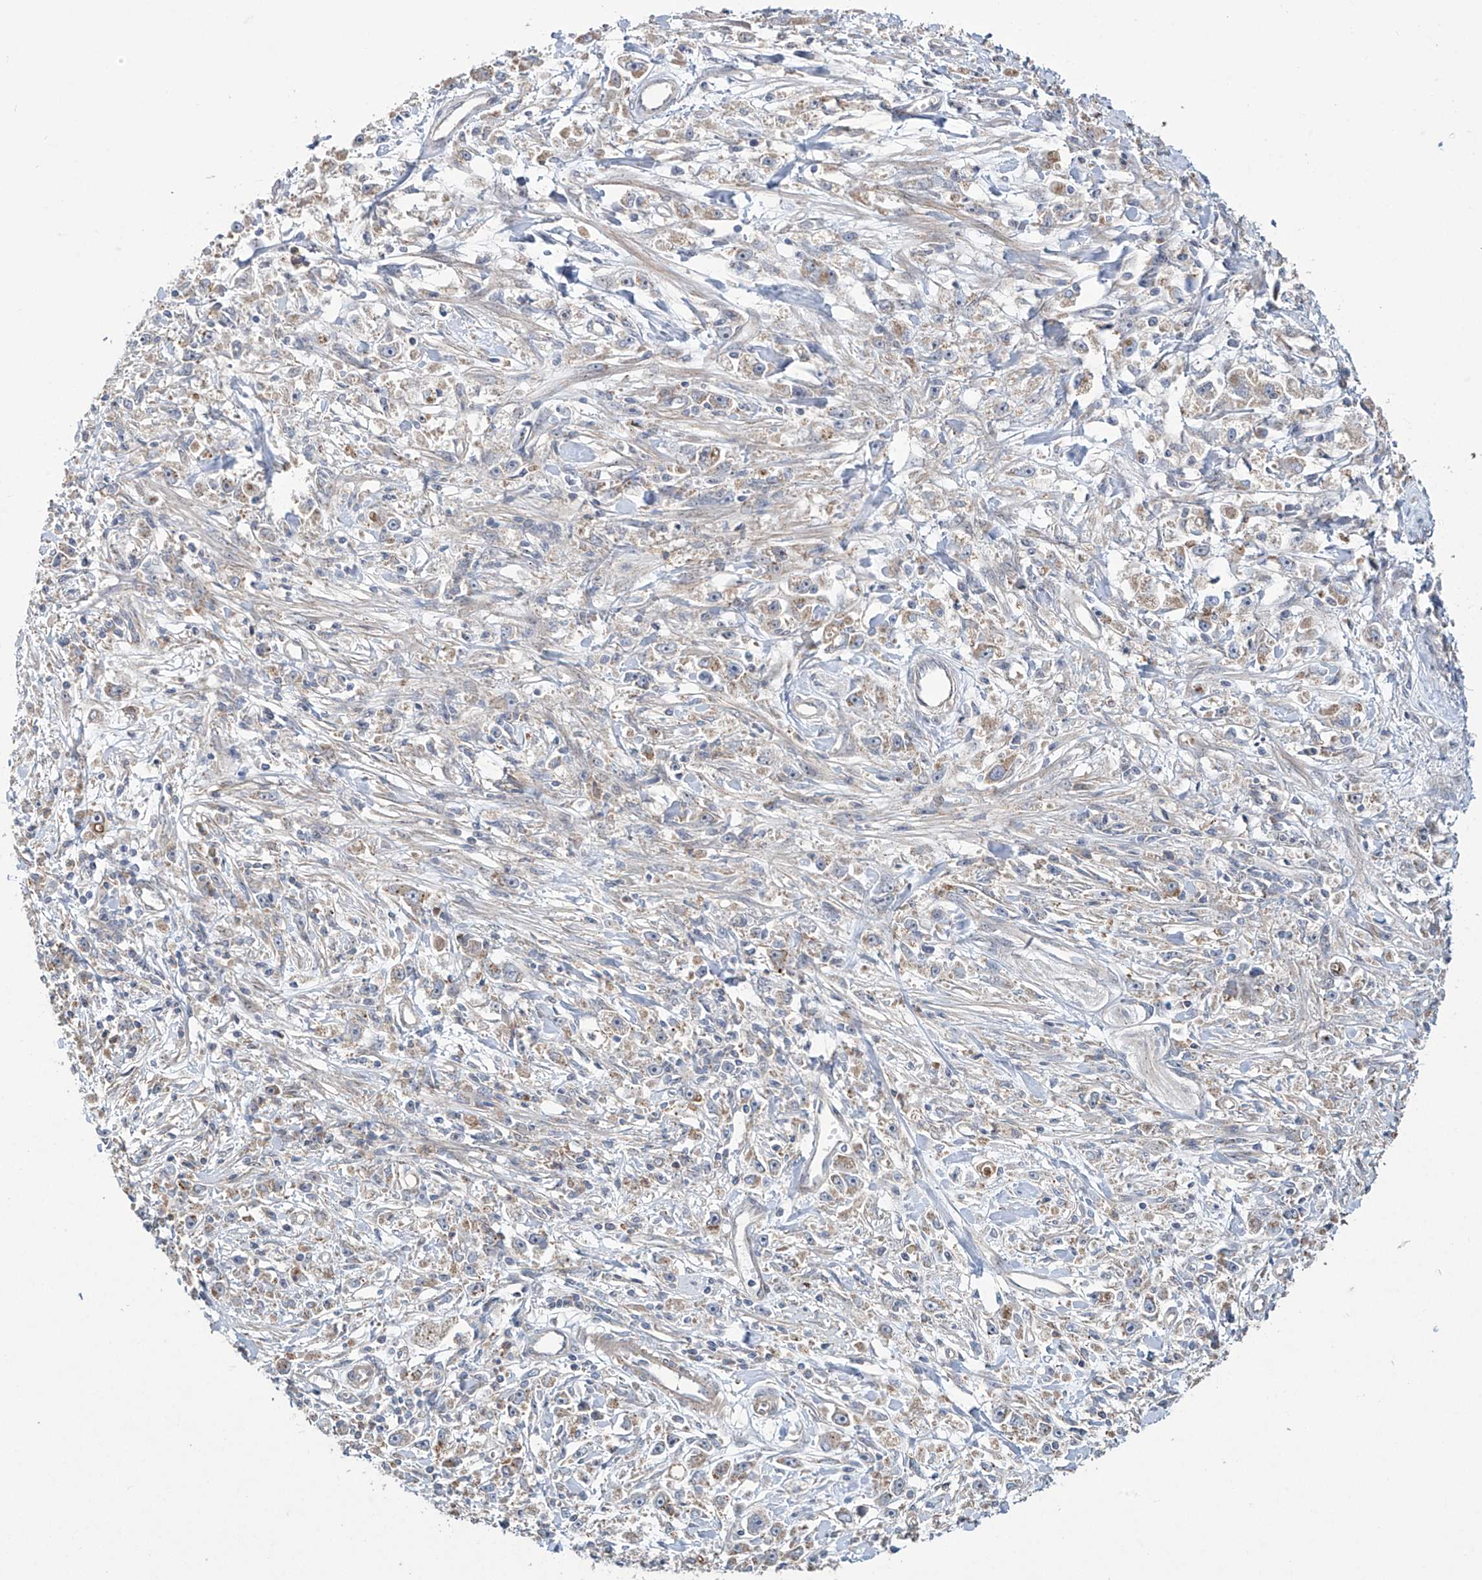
{"staining": {"intensity": "weak", "quantity": "25%-75%", "location": "cytoplasmic/membranous"}, "tissue": "stomach cancer", "cell_type": "Tumor cells", "image_type": "cancer", "snomed": [{"axis": "morphology", "description": "Adenocarcinoma, NOS"}, {"axis": "topography", "description": "Stomach"}], "caption": "The immunohistochemical stain labels weak cytoplasmic/membranous expression in tumor cells of stomach cancer (adenocarcinoma) tissue. The staining was performed using DAB to visualize the protein expression in brown, while the nuclei were stained in blue with hematoxylin (Magnification: 20x).", "gene": "TRIM60", "patient": {"sex": "female", "age": 59}}